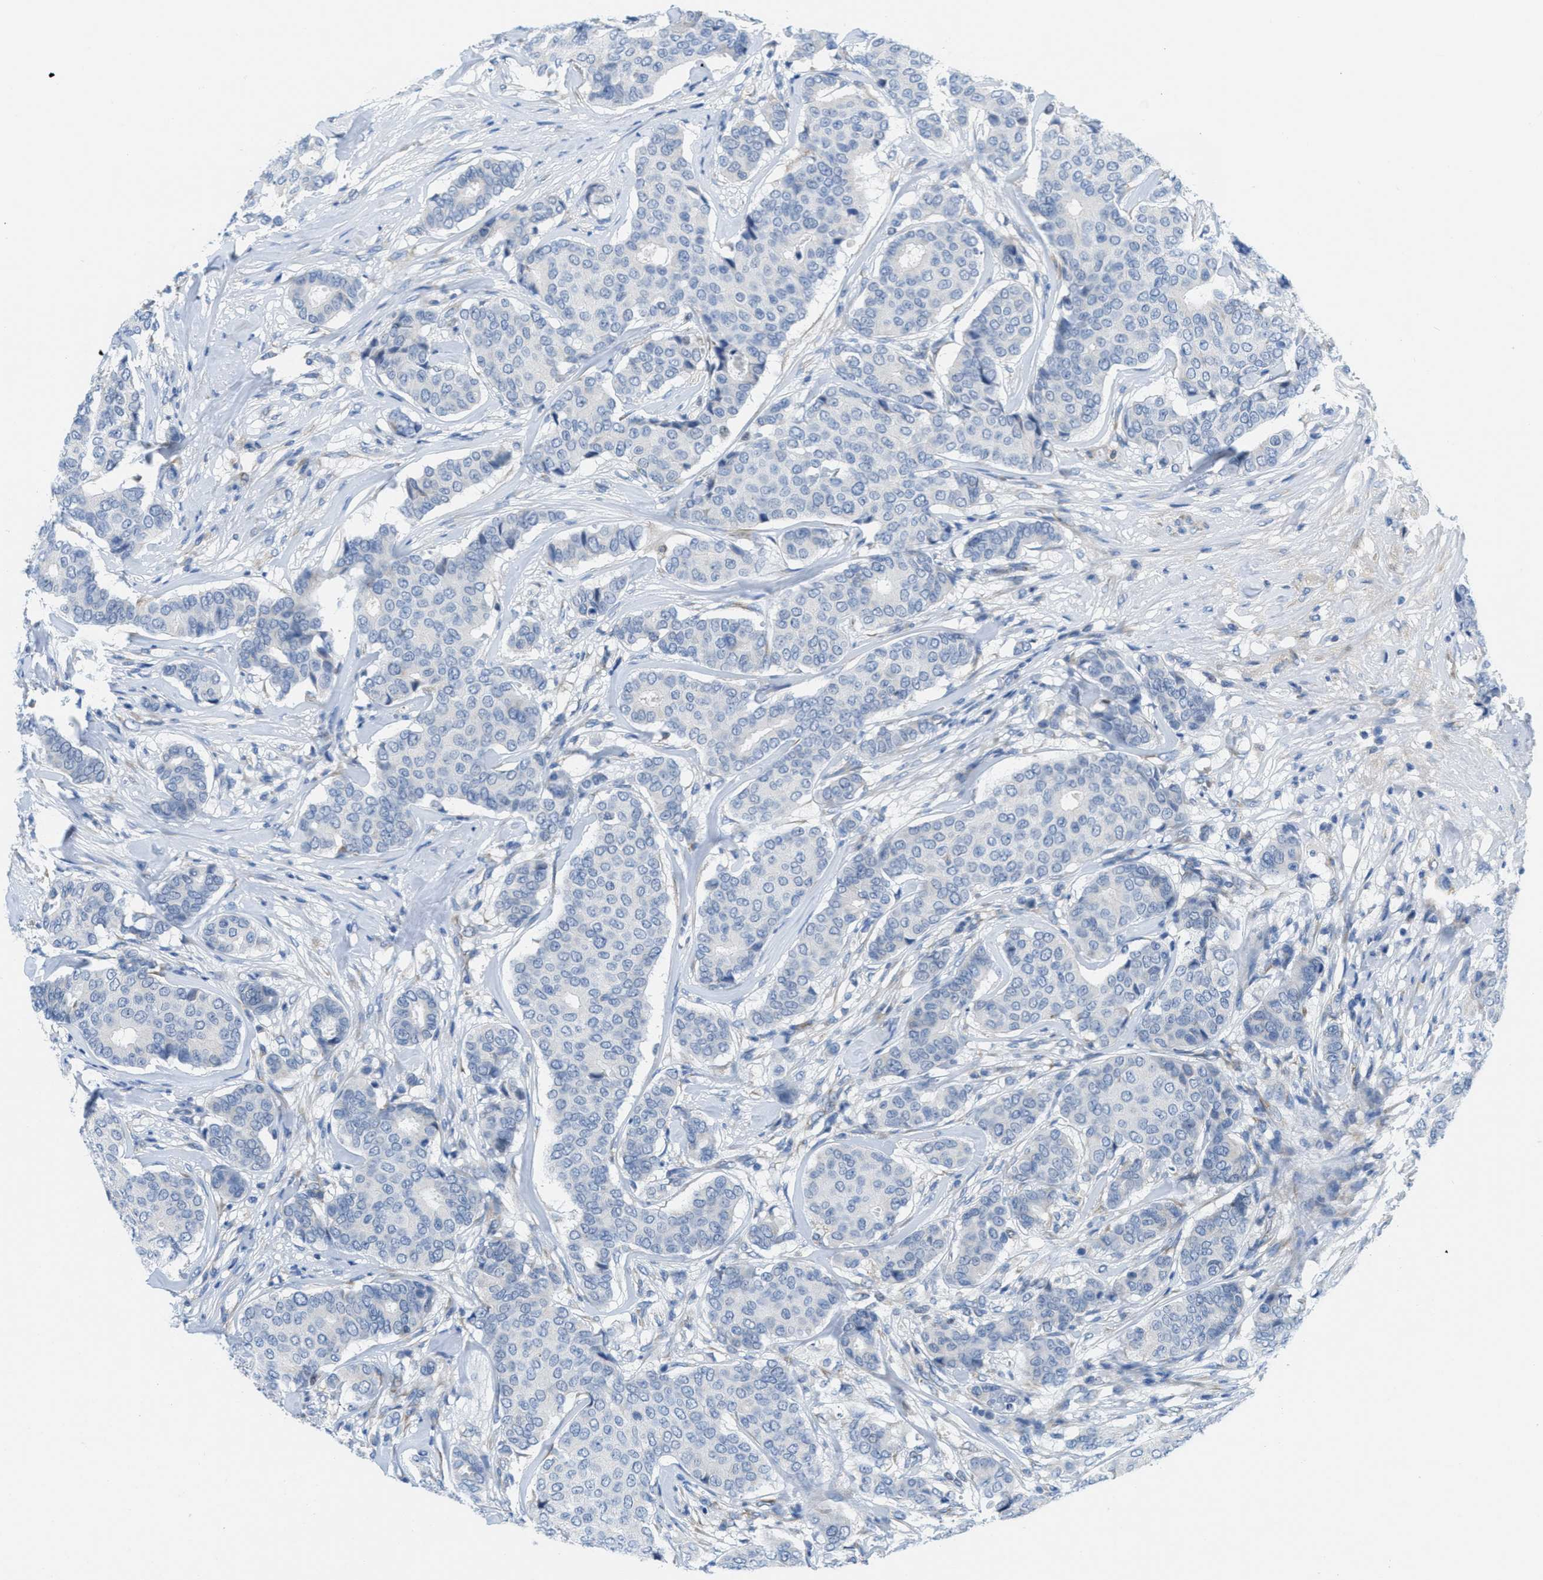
{"staining": {"intensity": "negative", "quantity": "none", "location": "none"}, "tissue": "breast cancer", "cell_type": "Tumor cells", "image_type": "cancer", "snomed": [{"axis": "morphology", "description": "Duct carcinoma"}, {"axis": "topography", "description": "Breast"}], "caption": "Tumor cells show no significant protein positivity in breast cancer. The staining was performed using DAB to visualize the protein expression in brown, while the nuclei were stained in blue with hematoxylin (Magnification: 20x).", "gene": "PTDSS1", "patient": {"sex": "female", "age": 75}}